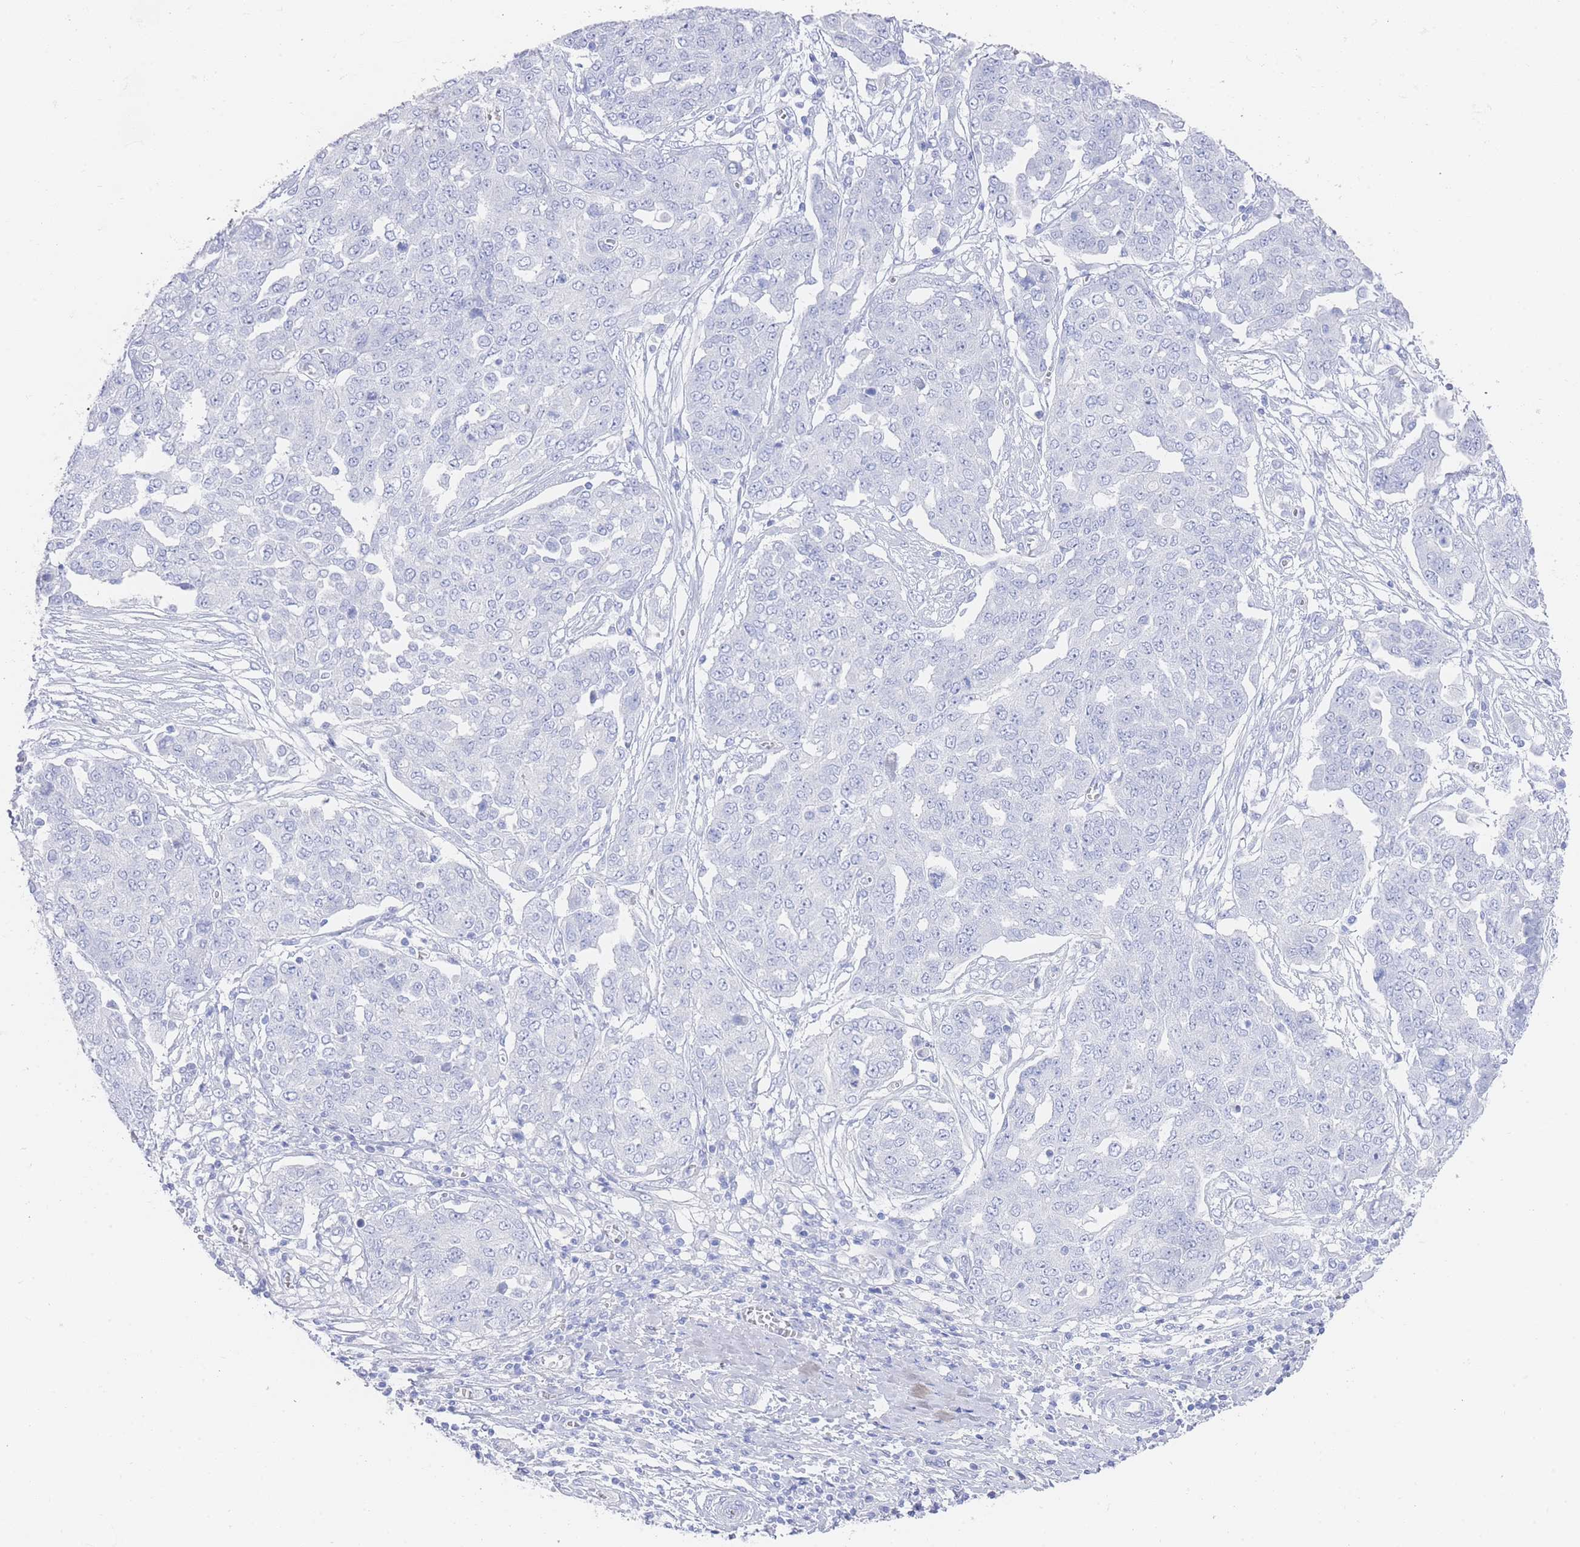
{"staining": {"intensity": "negative", "quantity": "none", "location": "none"}, "tissue": "ovarian cancer", "cell_type": "Tumor cells", "image_type": "cancer", "snomed": [{"axis": "morphology", "description": "Cystadenocarcinoma, serous, NOS"}, {"axis": "topography", "description": "Soft tissue"}, {"axis": "topography", "description": "Ovary"}], "caption": "DAB (3,3'-diaminobenzidine) immunohistochemical staining of serous cystadenocarcinoma (ovarian) exhibits no significant expression in tumor cells.", "gene": "LRRC37A", "patient": {"sex": "female", "age": 57}}